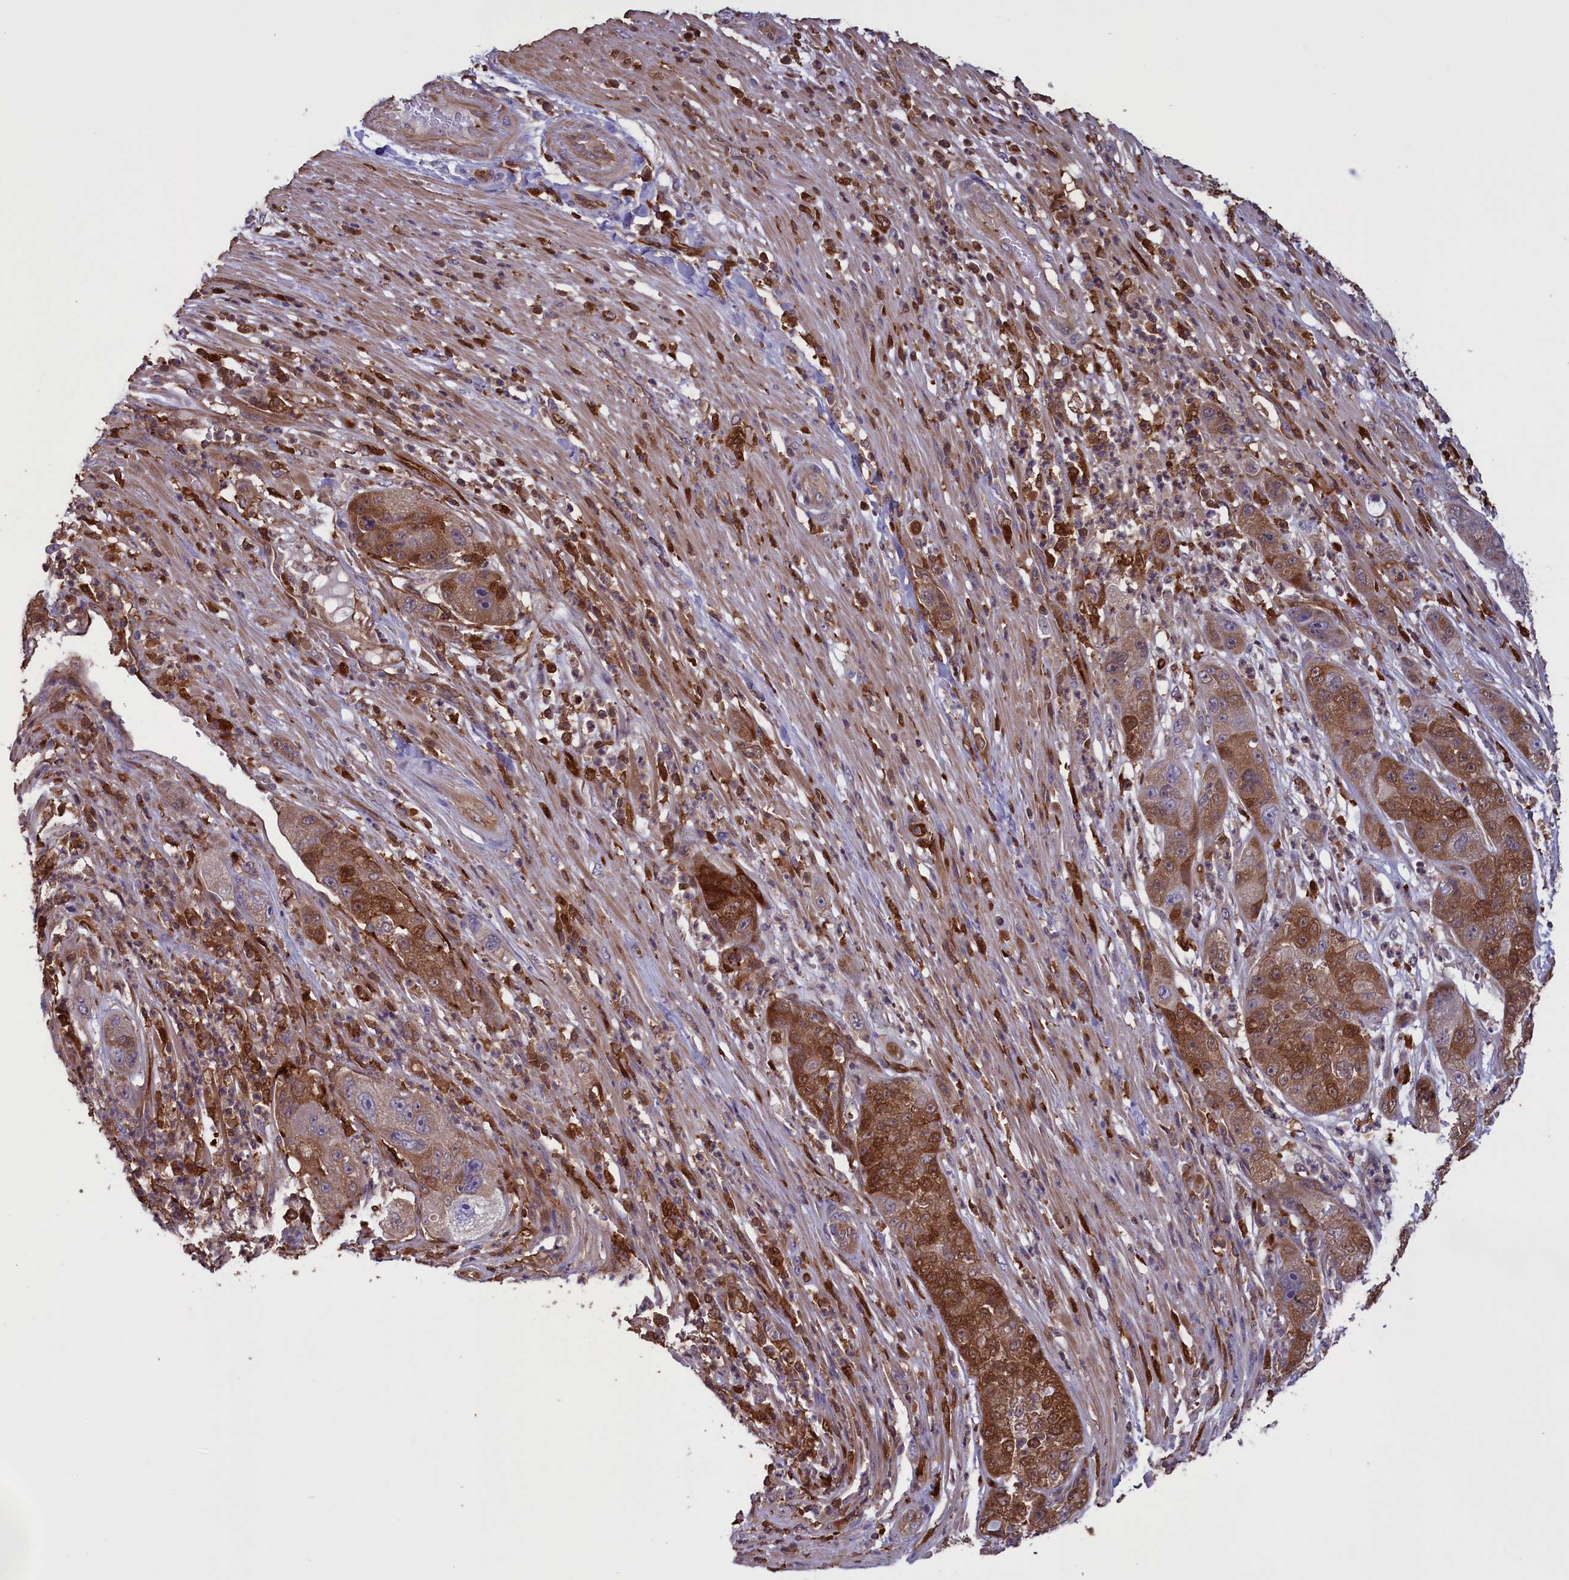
{"staining": {"intensity": "moderate", "quantity": ">75%", "location": "cytoplasmic/membranous"}, "tissue": "pancreatic cancer", "cell_type": "Tumor cells", "image_type": "cancer", "snomed": [{"axis": "morphology", "description": "Adenocarcinoma, NOS"}, {"axis": "topography", "description": "Pancreas"}], "caption": "The histopathology image shows immunohistochemical staining of pancreatic cancer. There is moderate cytoplasmic/membranous staining is appreciated in approximately >75% of tumor cells. The staining was performed using DAB to visualize the protein expression in brown, while the nuclei were stained in blue with hematoxylin (Magnification: 20x).", "gene": "ARHGAP18", "patient": {"sex": "female", "age": 78}}